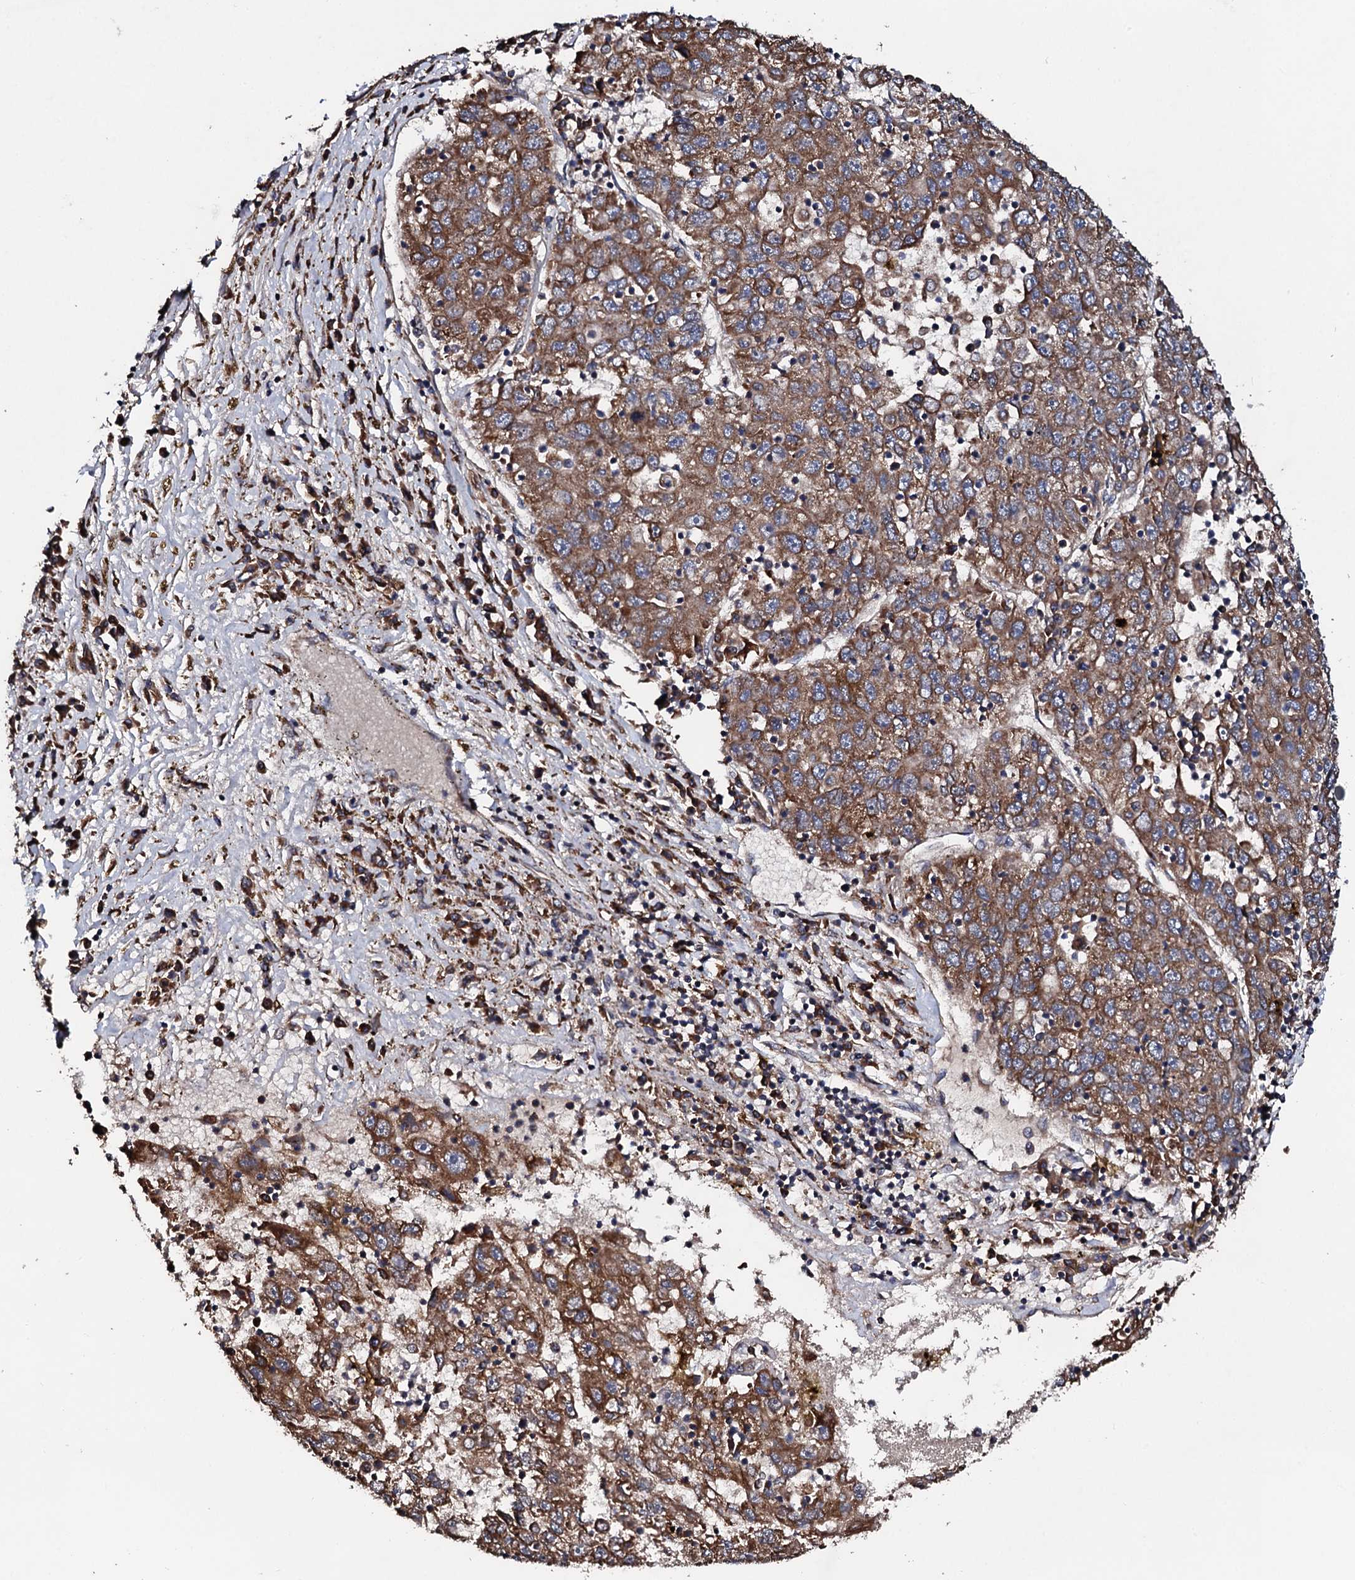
{"staining": {"intensity": "moderate", "quantity": ">75%", "location": "cytoplasmic/membranous"}, "tissue": "liver cancer", "cell_type": "Tumor cells", "image_type": "cancer", "snomed": [{"axis": "morphology", "description": "Carcinoma, Hepatocellular, NOS"}, {"axis": "topography", "description": "Liver"}], "caption": "Protein expression analysis of human liver cancer reveals moderate cytoplasmic/membranous expression in about >75% of tumor cells.", "gene": "CKAP5", "patient": {"sex": "male", "age": 49}}